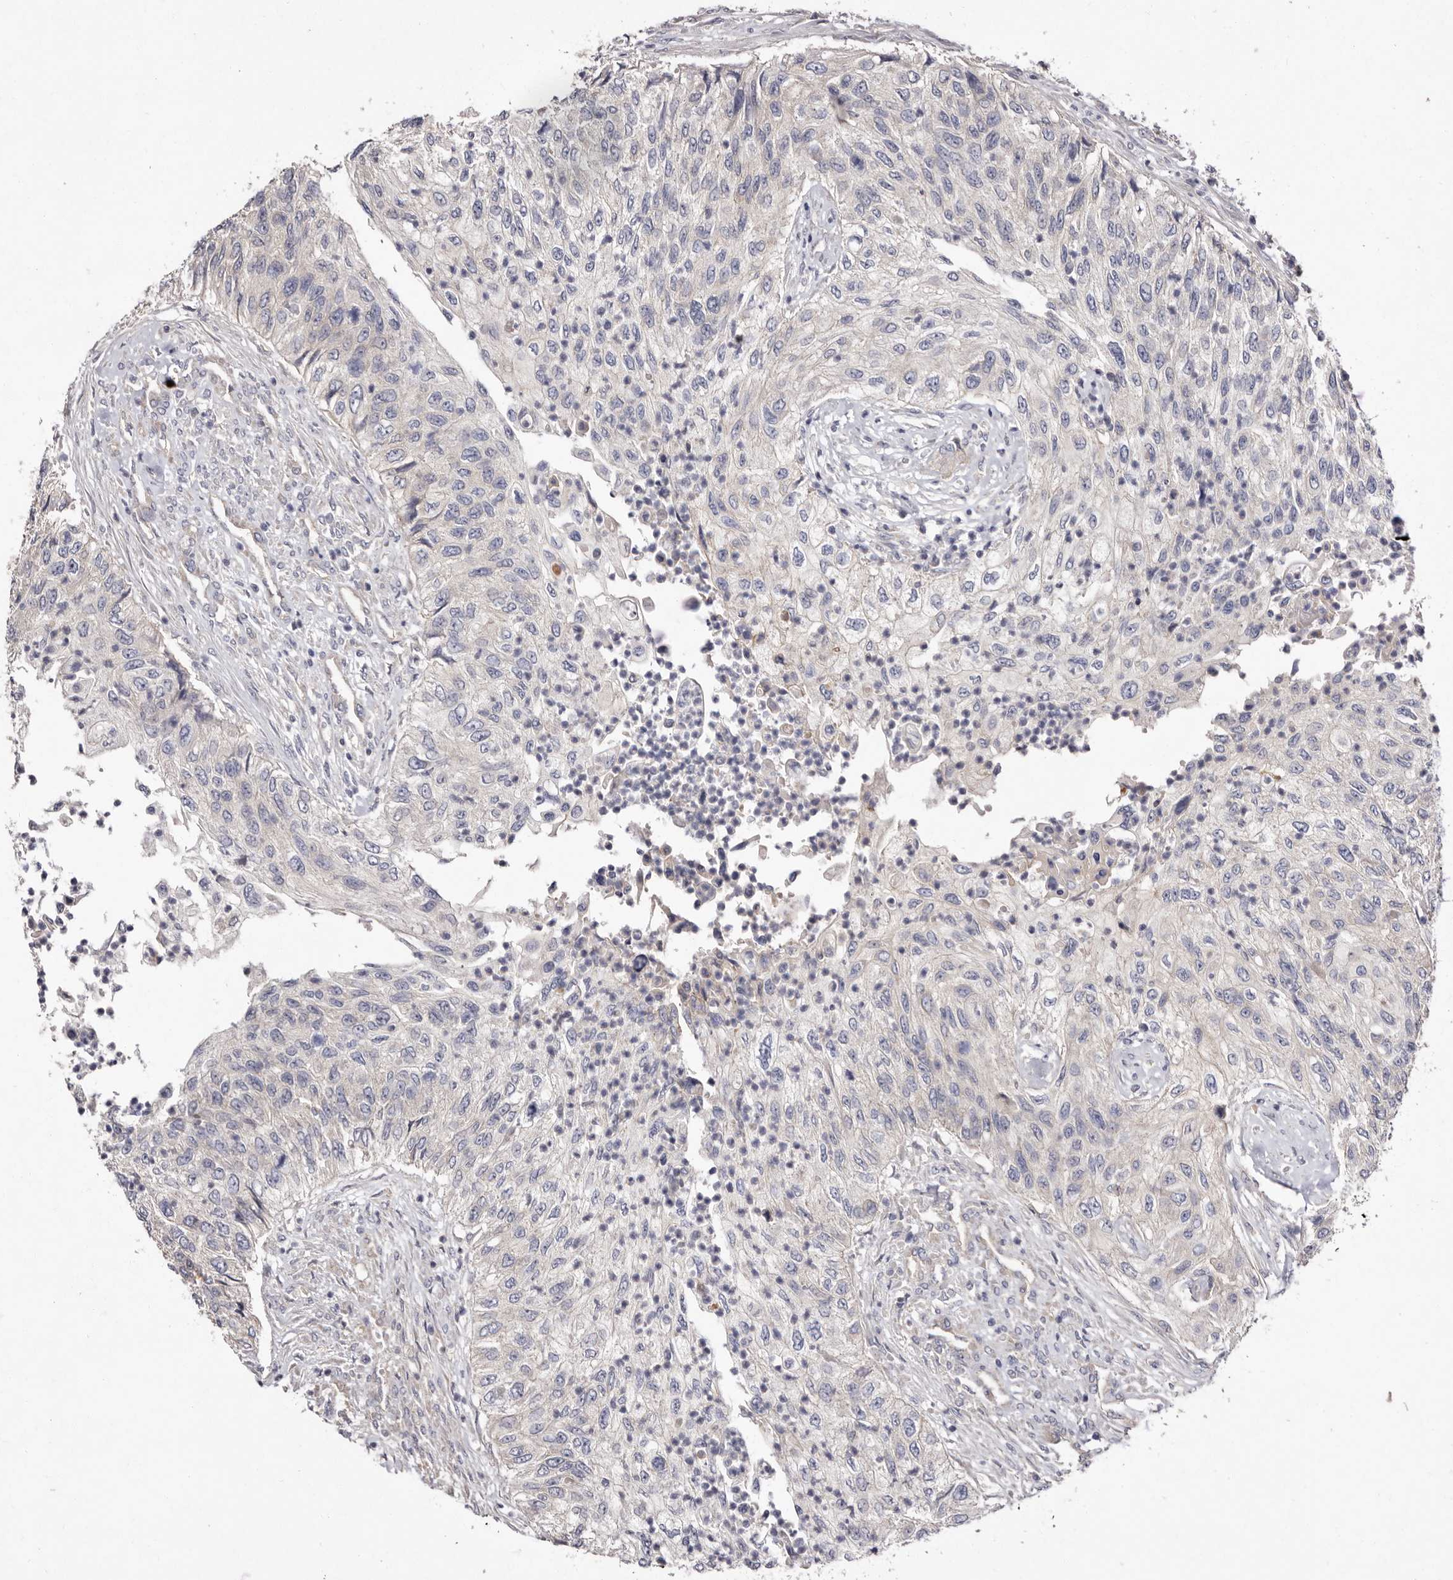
{"staining": {"intensity": "negative", "quantity": "none", "location": "none"}, "tissue": "urothelial cancer", "cell_type": "Tumor cells", "image_type": "cancer", "snomed": [{"axis": "morphology", "description": "Urothelial carcinoma, High grade"}, {"axis": "topography", "description": "Urinary bladder"}], "caption": "High-grade urothelial carcinoma stained for a protein using immunohistochemistry (IHC) reveals no staining tumor cells.", "gene": "FAM167B", "patient": {"sex": "female", "age": 60}}